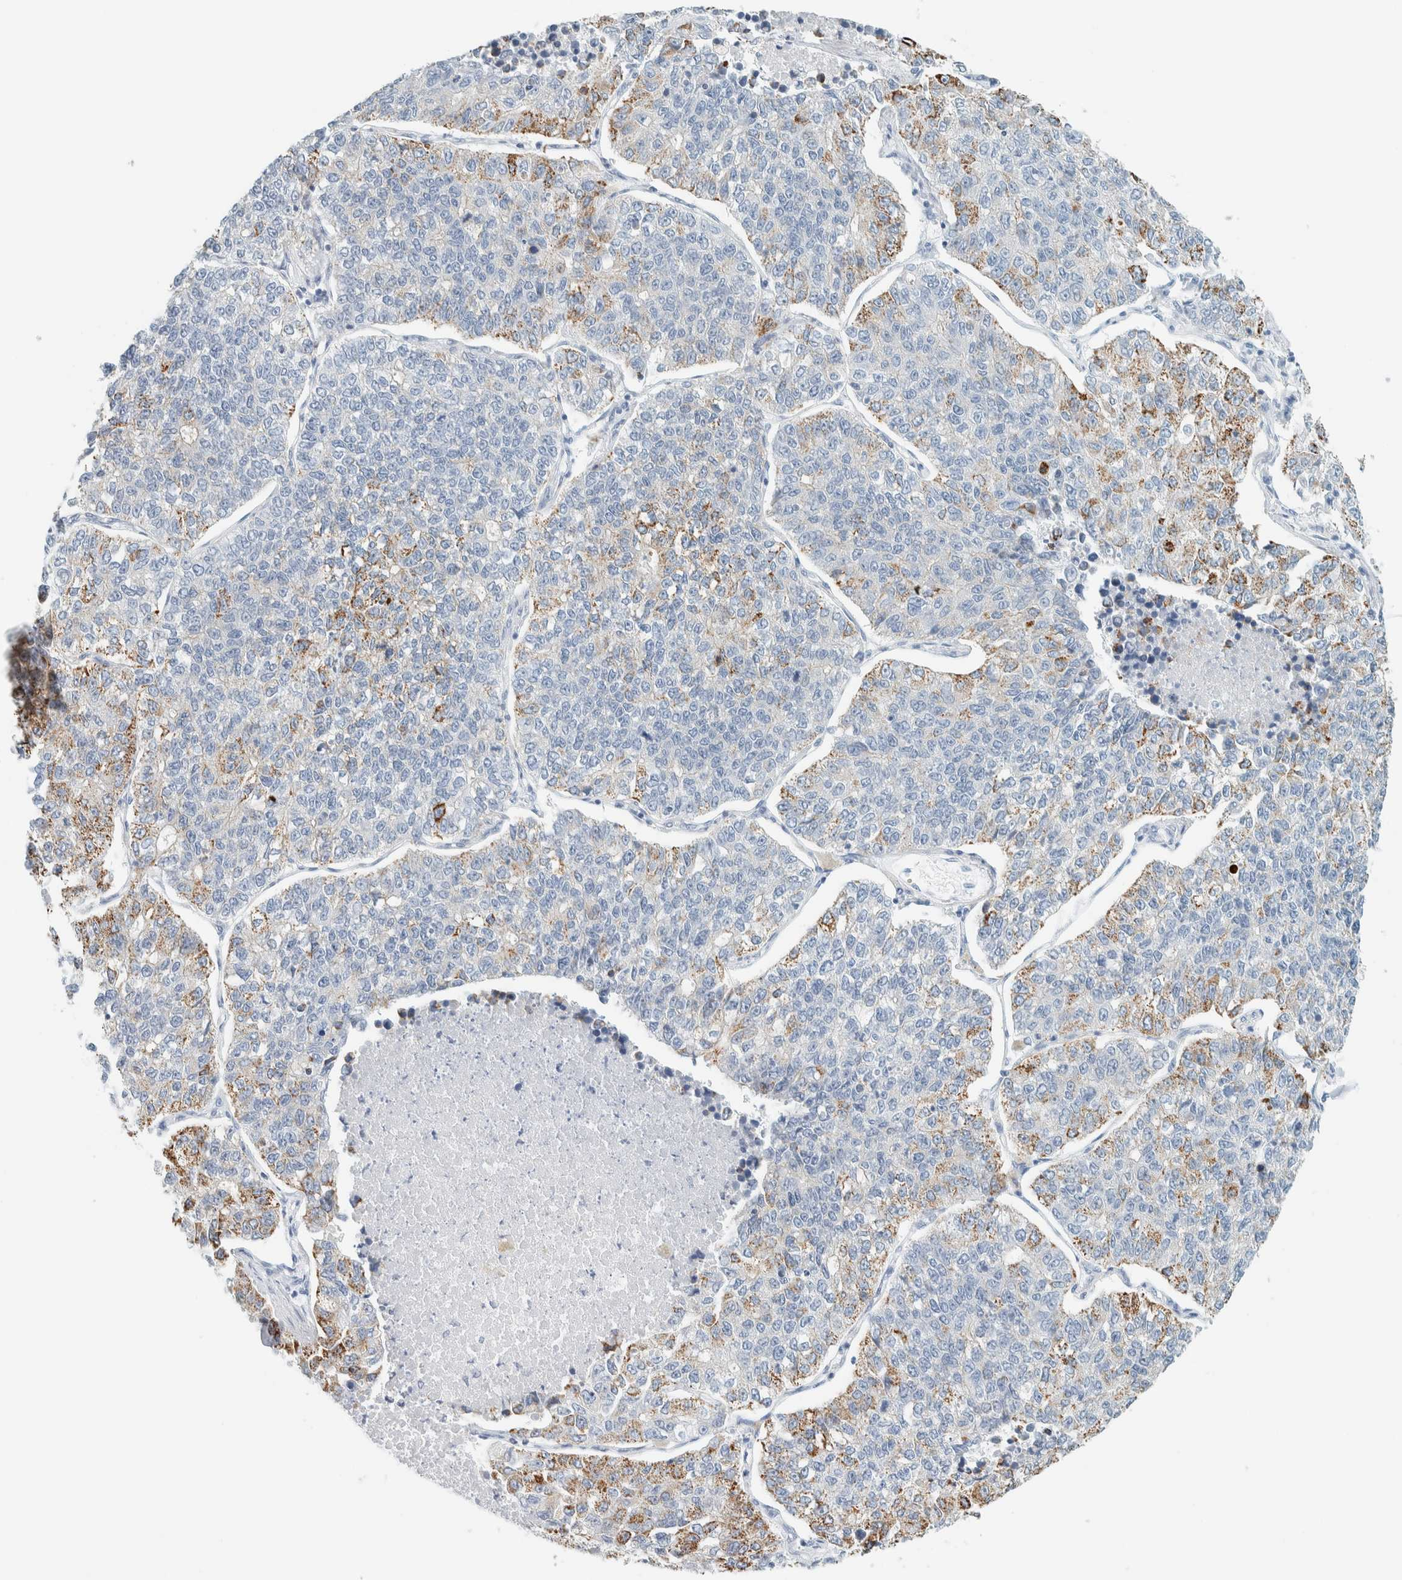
{"staining": {"intensity": "moderate", "quantity": "<25%", "location": "cytoplasmic/membranous"}, "tissue": "lung cancer", "cell_type": "Tumor cells", "image_type": "cancer", "snomed": [{"axis": "morphology", "description": "Adenocarcinoma, NOS"}, {"axis": "topography", "description": "Lung"}], "caption": "A micrograph of human lung cancer stained for a protein reveals moderate cytoplasmic/membranous brown staining in tumor cells.", "gene": "NDE1", "patient": {"sex": "male", "age": 49}}